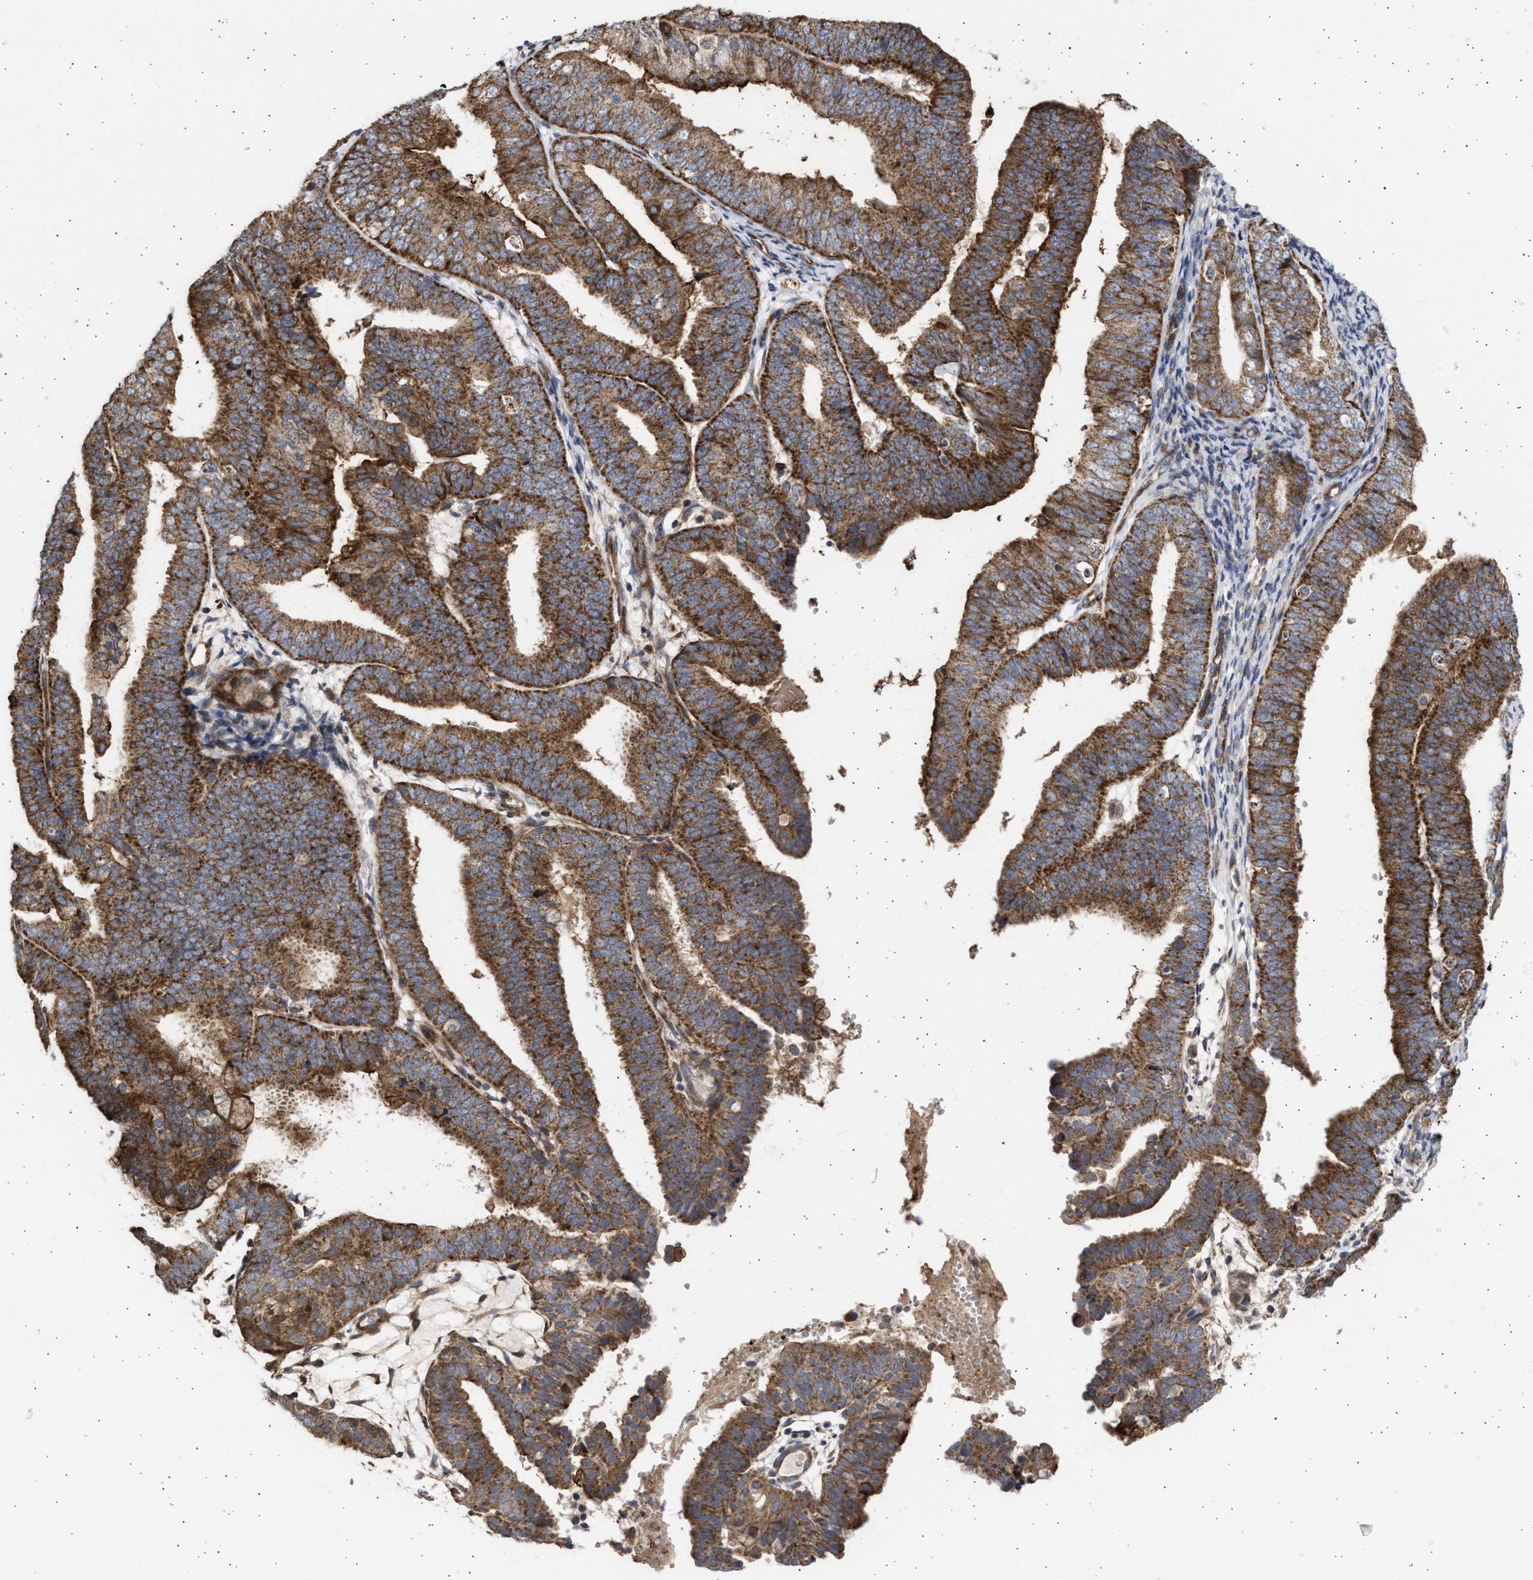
{"staining": {"intensity": "strong", "quantity": ">75%", "location": "cytoplasmic/membranous"}, "tissue": "endometrial cancer", "cell_type": "Tumor cells", "image_type": "cancer", "snomed": [{"axis": "morphology", "description": "Adenocarcinoma, NOS"}, {"axis": "topography", "description": "Endometrium"}], "caption": "Immunohistochemical staining of human endometrial cancer exhibits high levels of strong cytoplasmic/membranous staining in approximately >75% of tumor cells. (brown staining indicates protein expression, while blue staining denotes nuclei).", "gene": "TTC19", "patient": {"sex": "female", "age": 63}}